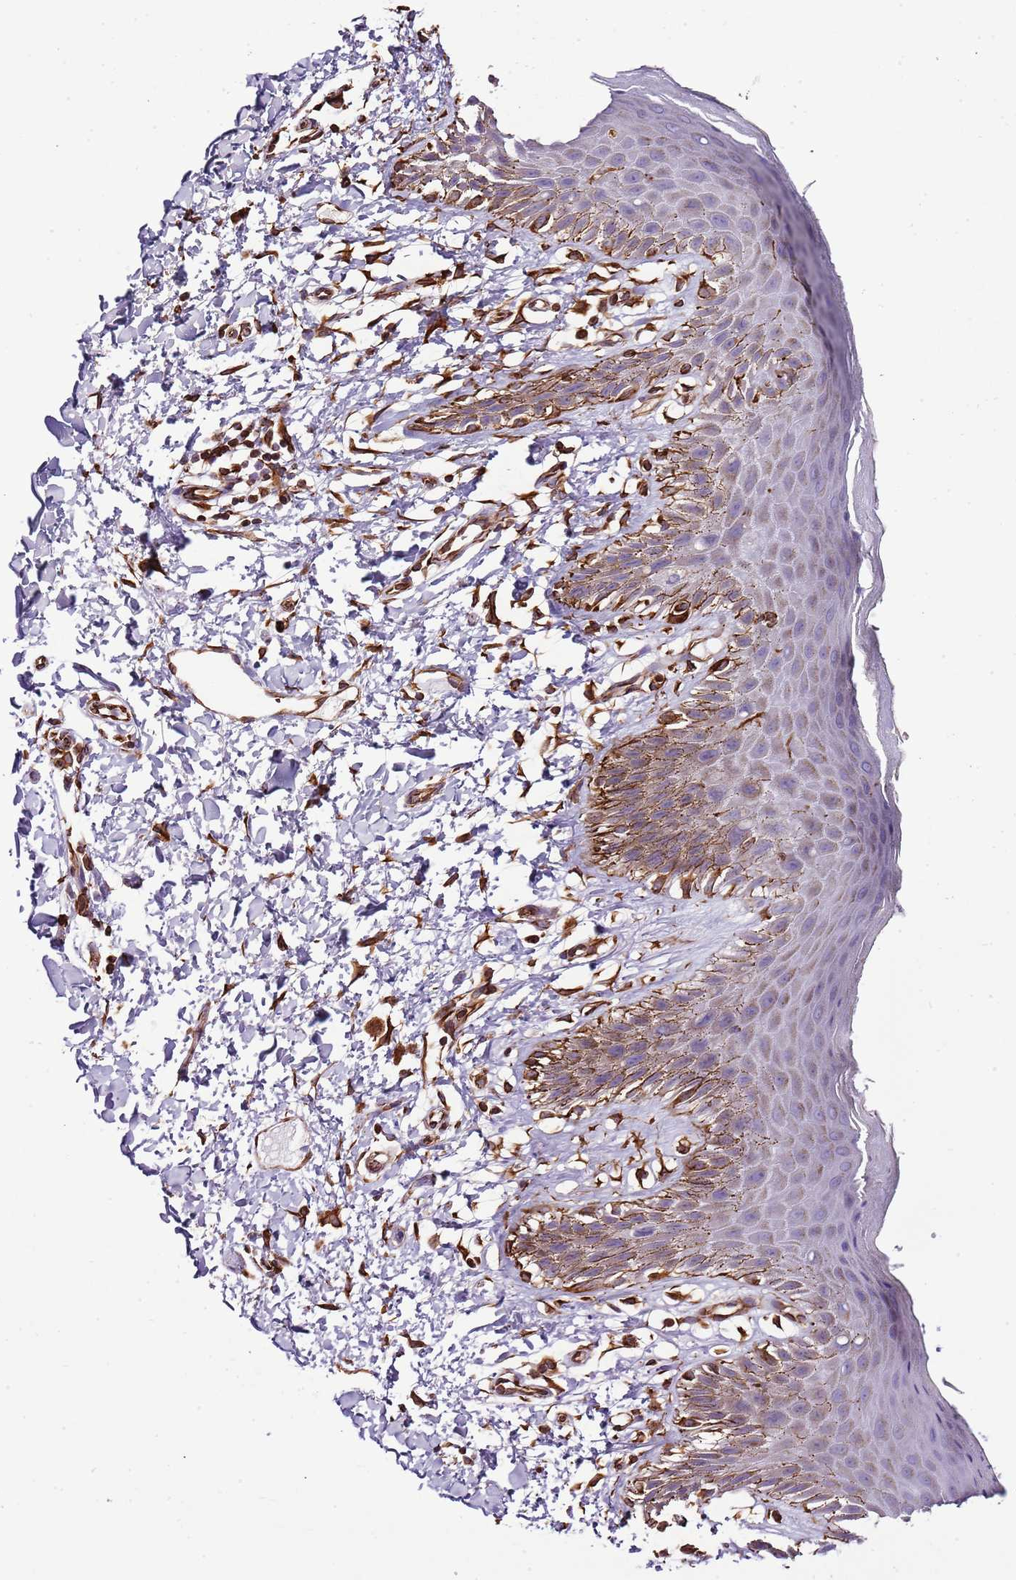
{"staining": {"intensity": "moderate", "quantity": "25%-75%", "location": "cytoplasmic/membranous"}, "tissue": "skin", "cell_type": "Epidermal cells", "image_type": "normal", "snomed": [{"axis": "morphology", "description": "Normal tissue, NOS"}, {"axis": "topography", "description": "Anal"}], "caption": "IHC photomicrograph of normal skin stained for a protein (brown), which exhibits medium levels of moderate cytoplasmic/membranous expression in about 25%-75% of epidermal cells.", "gene": "ZNF786", "patient": {"sex": "male", "age": 44}}